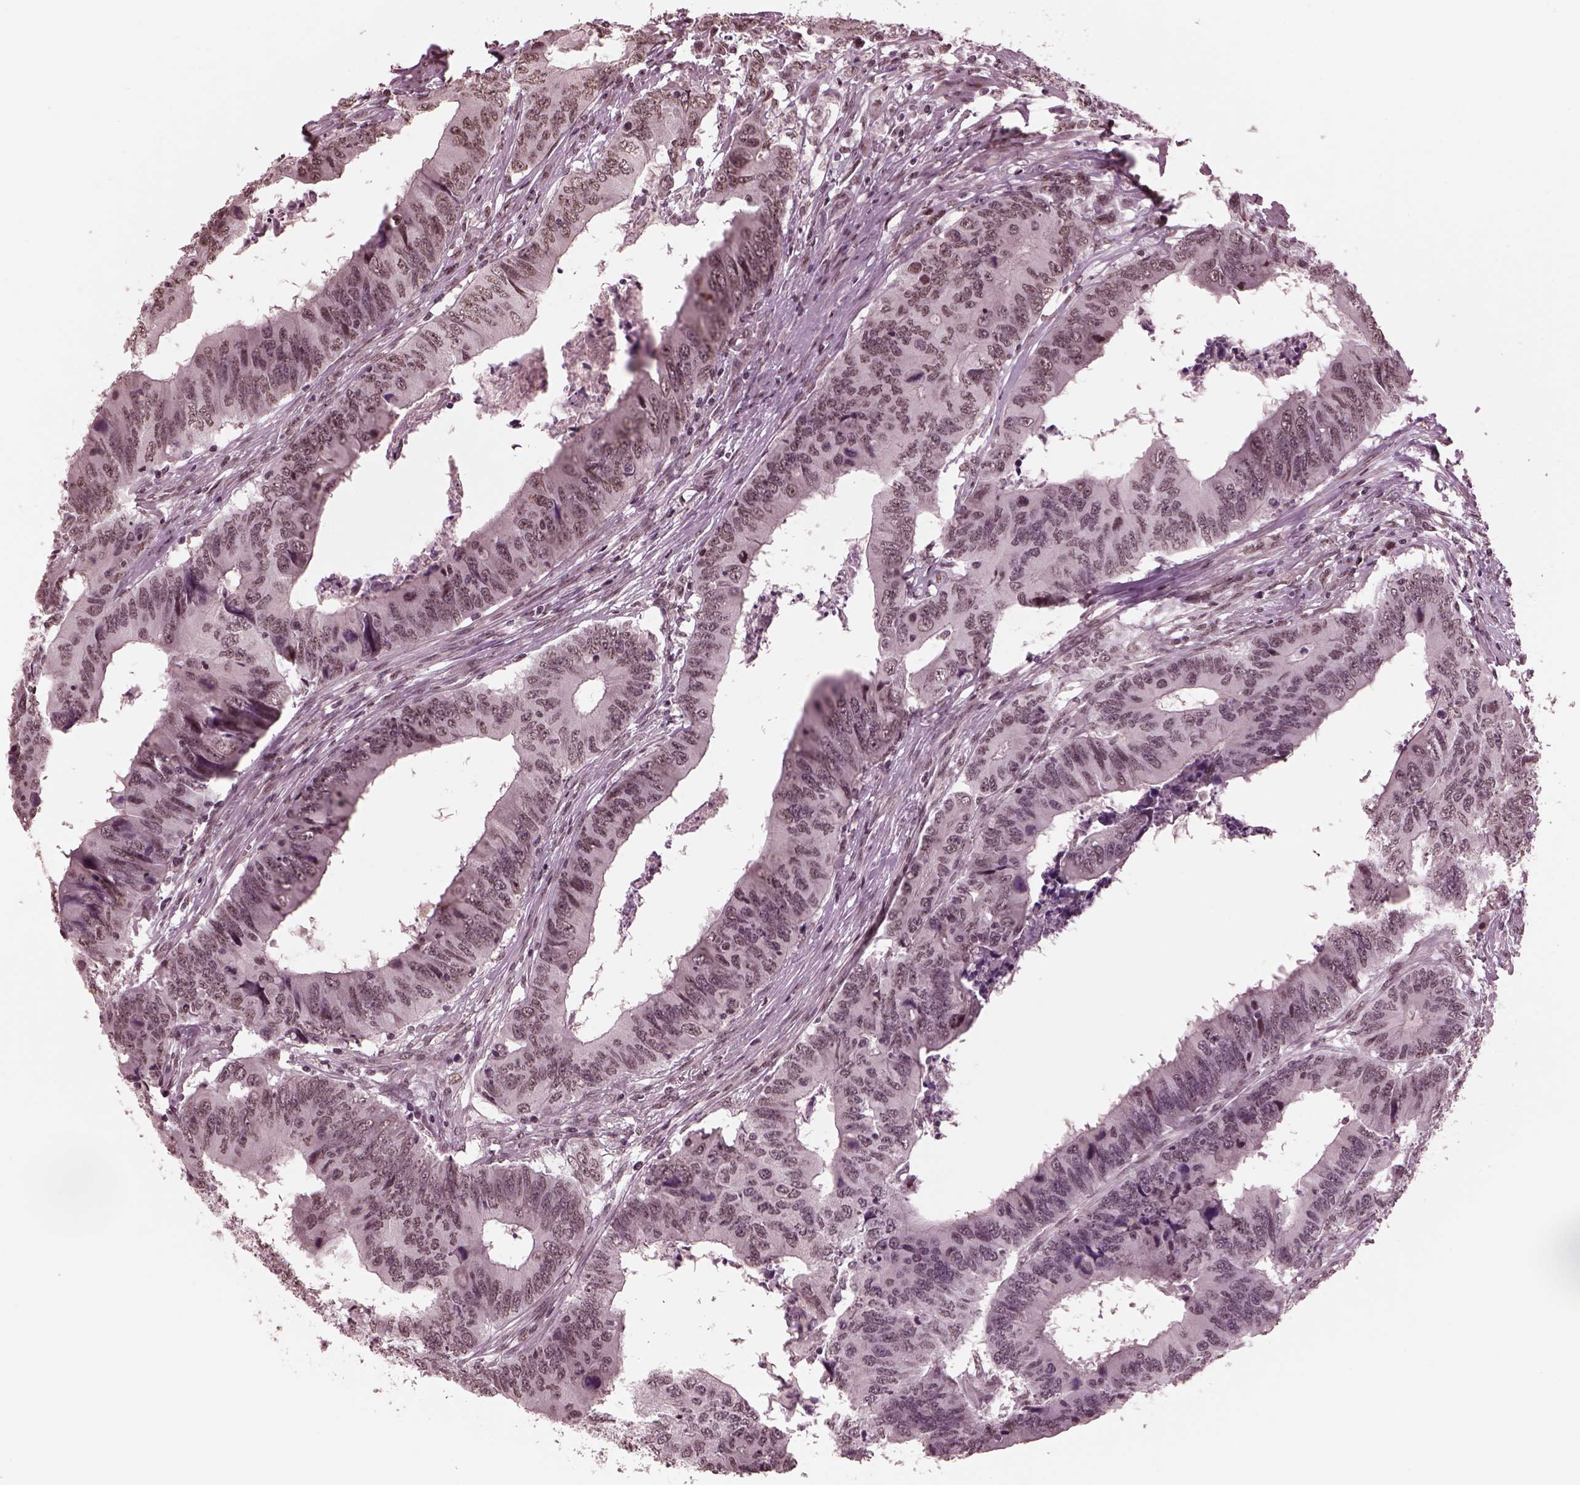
{"staining": {"intensity": "weak", "quantity": "<25%", "location": "nuclear"}, "tissue": "colorectal cancer", "cell_type": "Tumor cells", "image_type": "cancer", "snomed": [{"axis": "morphology", "description": "Adenocarcinoma, NOS"}, {"axis": "topography", "description": "Colon"}], "caption": "Tumor cells show no significant positivity in adenocarcinoma (colorectal).", "gene": "NAP1L5", "patient": {"sex": "male", "age": 53}}